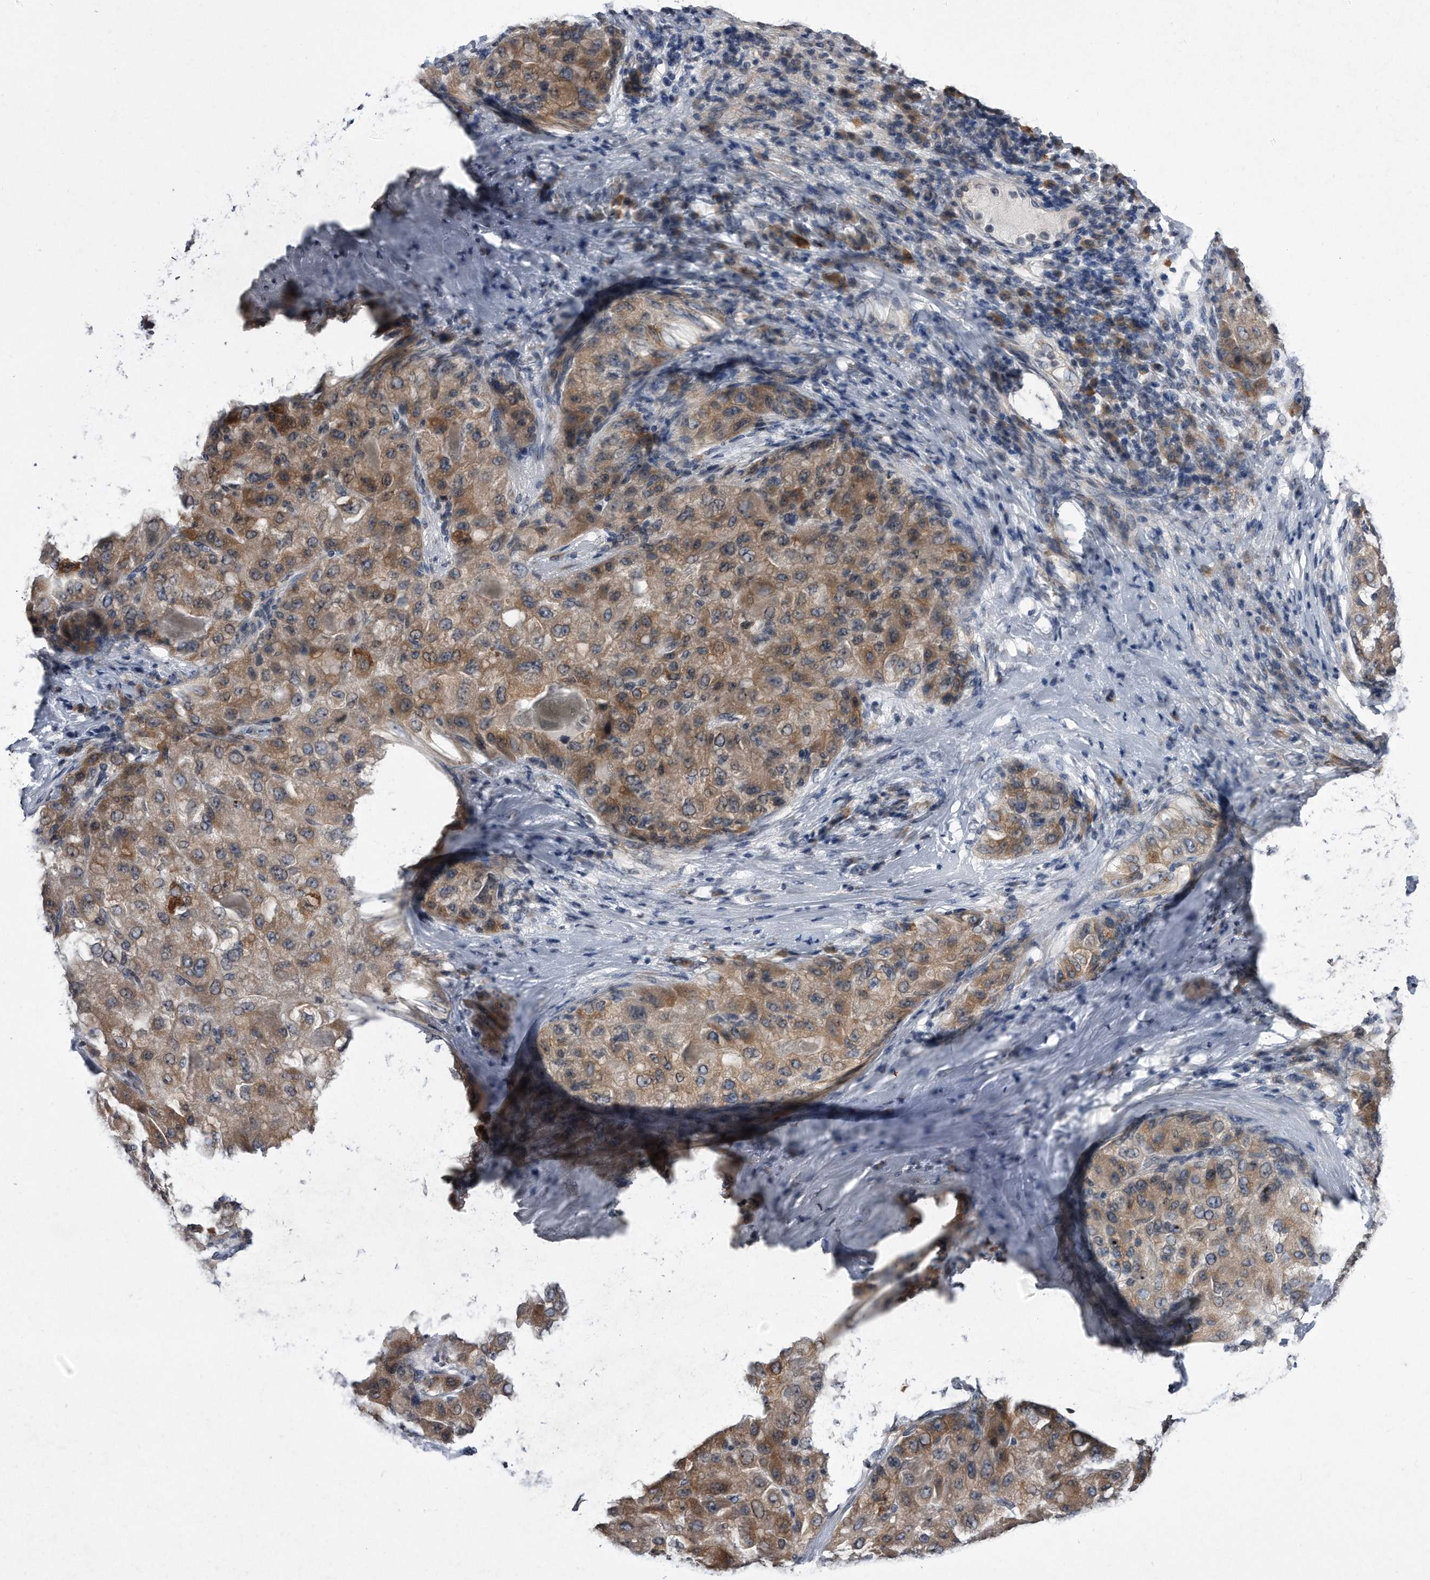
{"staining": {"intensity": "moderate", "quantity": "25%-75%", "location": "cytoplasmic/membranous"}, "tissue": "liver cancer", "cell_type": "Tumor cells", "image_type": "cancer", "snomed": [{"axis": "morphology", "description": "Carcinoma, Hepatocellular, NOS"}, {"axis": "topography", "description": "Liver"}], "caption": "Protein staining by immunohistochemistry shows moderate cytoplasmic/membranous expression in approximately 25%-75% of tumor cells in liver cancer.", "gene": "DAB1", "patient": {"sex": "male", "age": 80}}